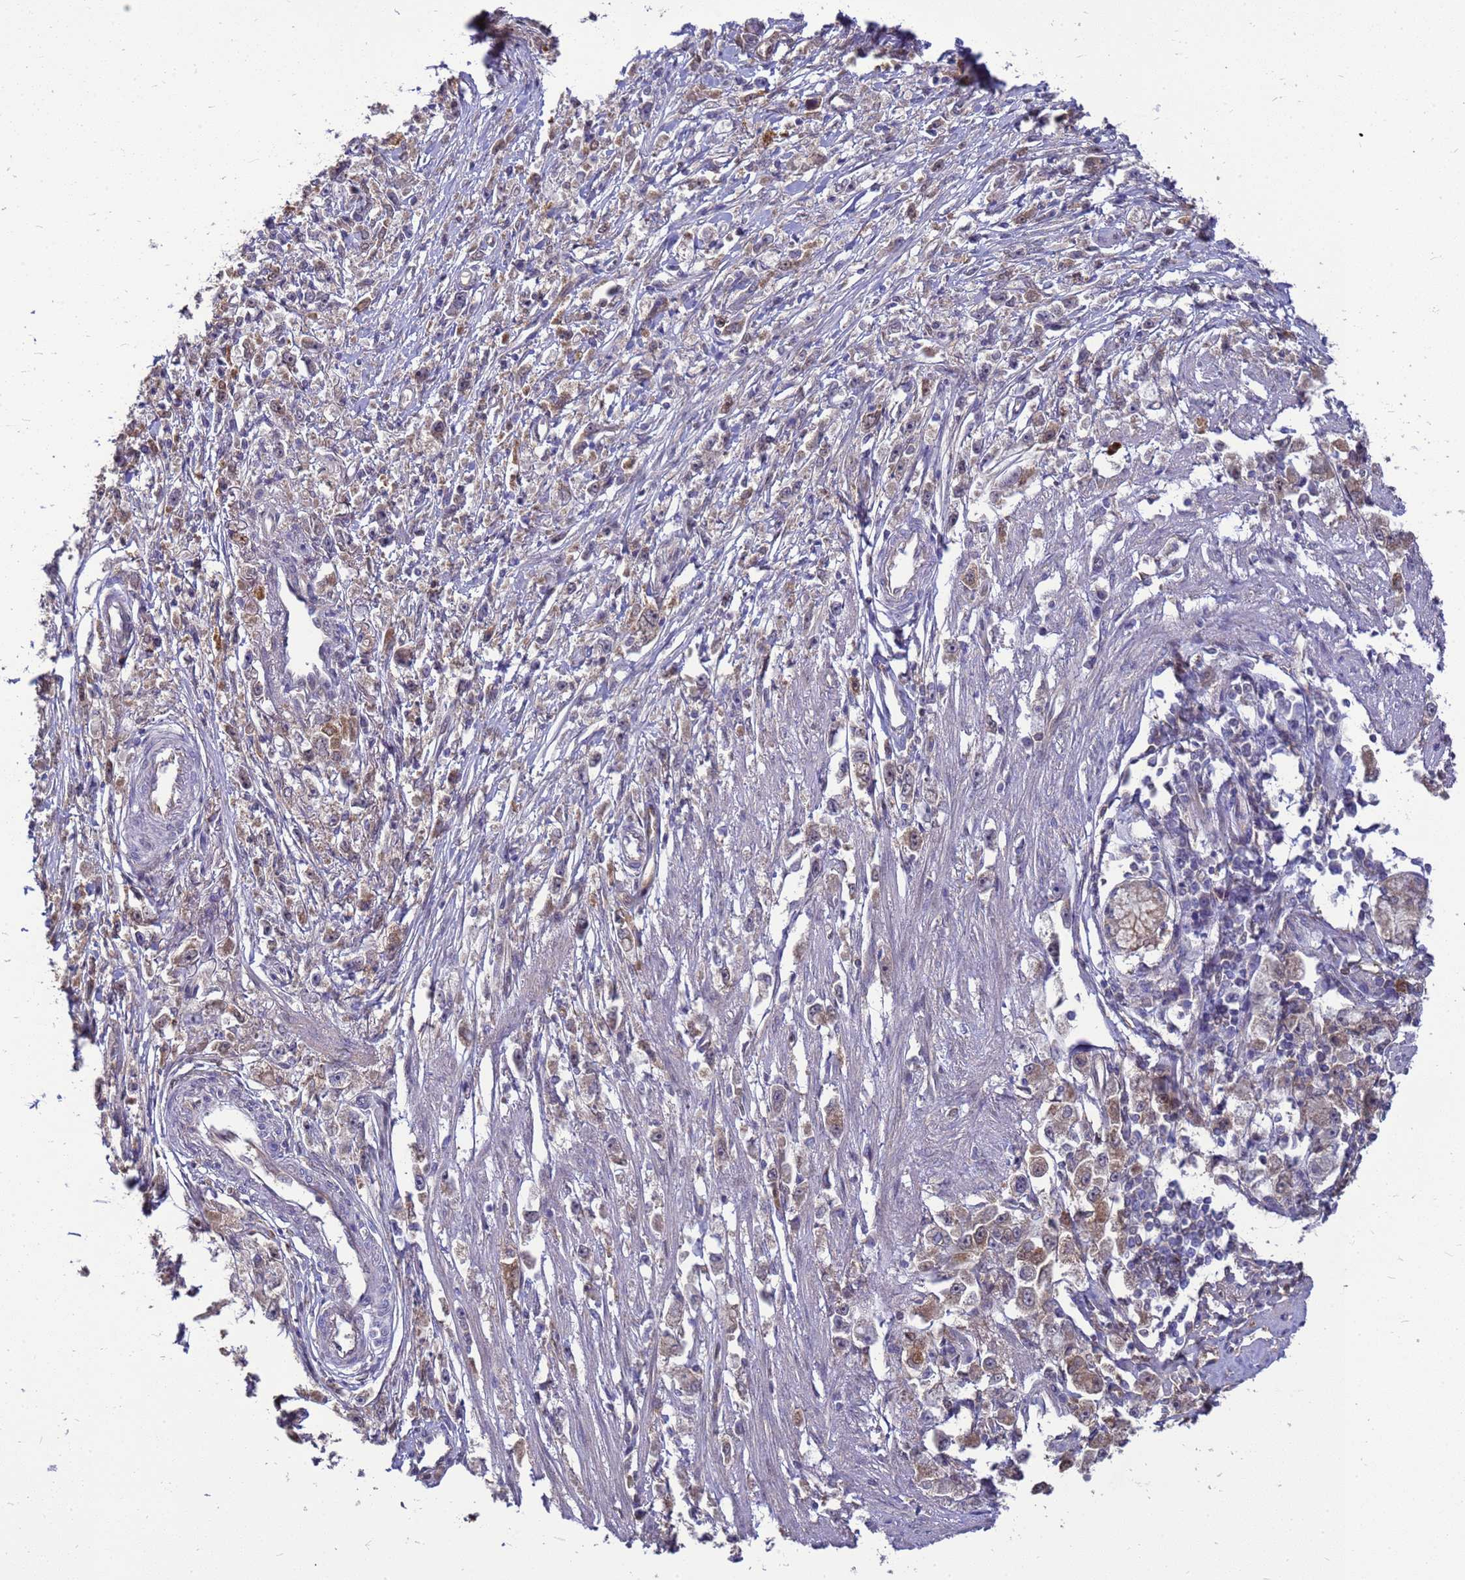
{"staining": {"intensity": "moderate", "quantity": "<25%", "location": "cytoplasmic/membranous,nuclear"}, "tissue": "stomach cancer", "cell_type": "Tumor cells", "image_type": "cancer", "snomed": [{"axis": "morphology", "description": "Adenocarcinoma, NOS"}, {"axis": "topography", "description": "Stomach"}], "caption": "Brown immunohistochemical staining in adenocarcinoma (stomach) exhibits moderate cytoplasmic/membranous and nuclear staining in approximately <25% of tumor cells. The protein of interest is shown in brown color, while the nuclei are stained blue.", "gene": "EIF4EBP3", "patient": {"sex": "female", "age": 59}}